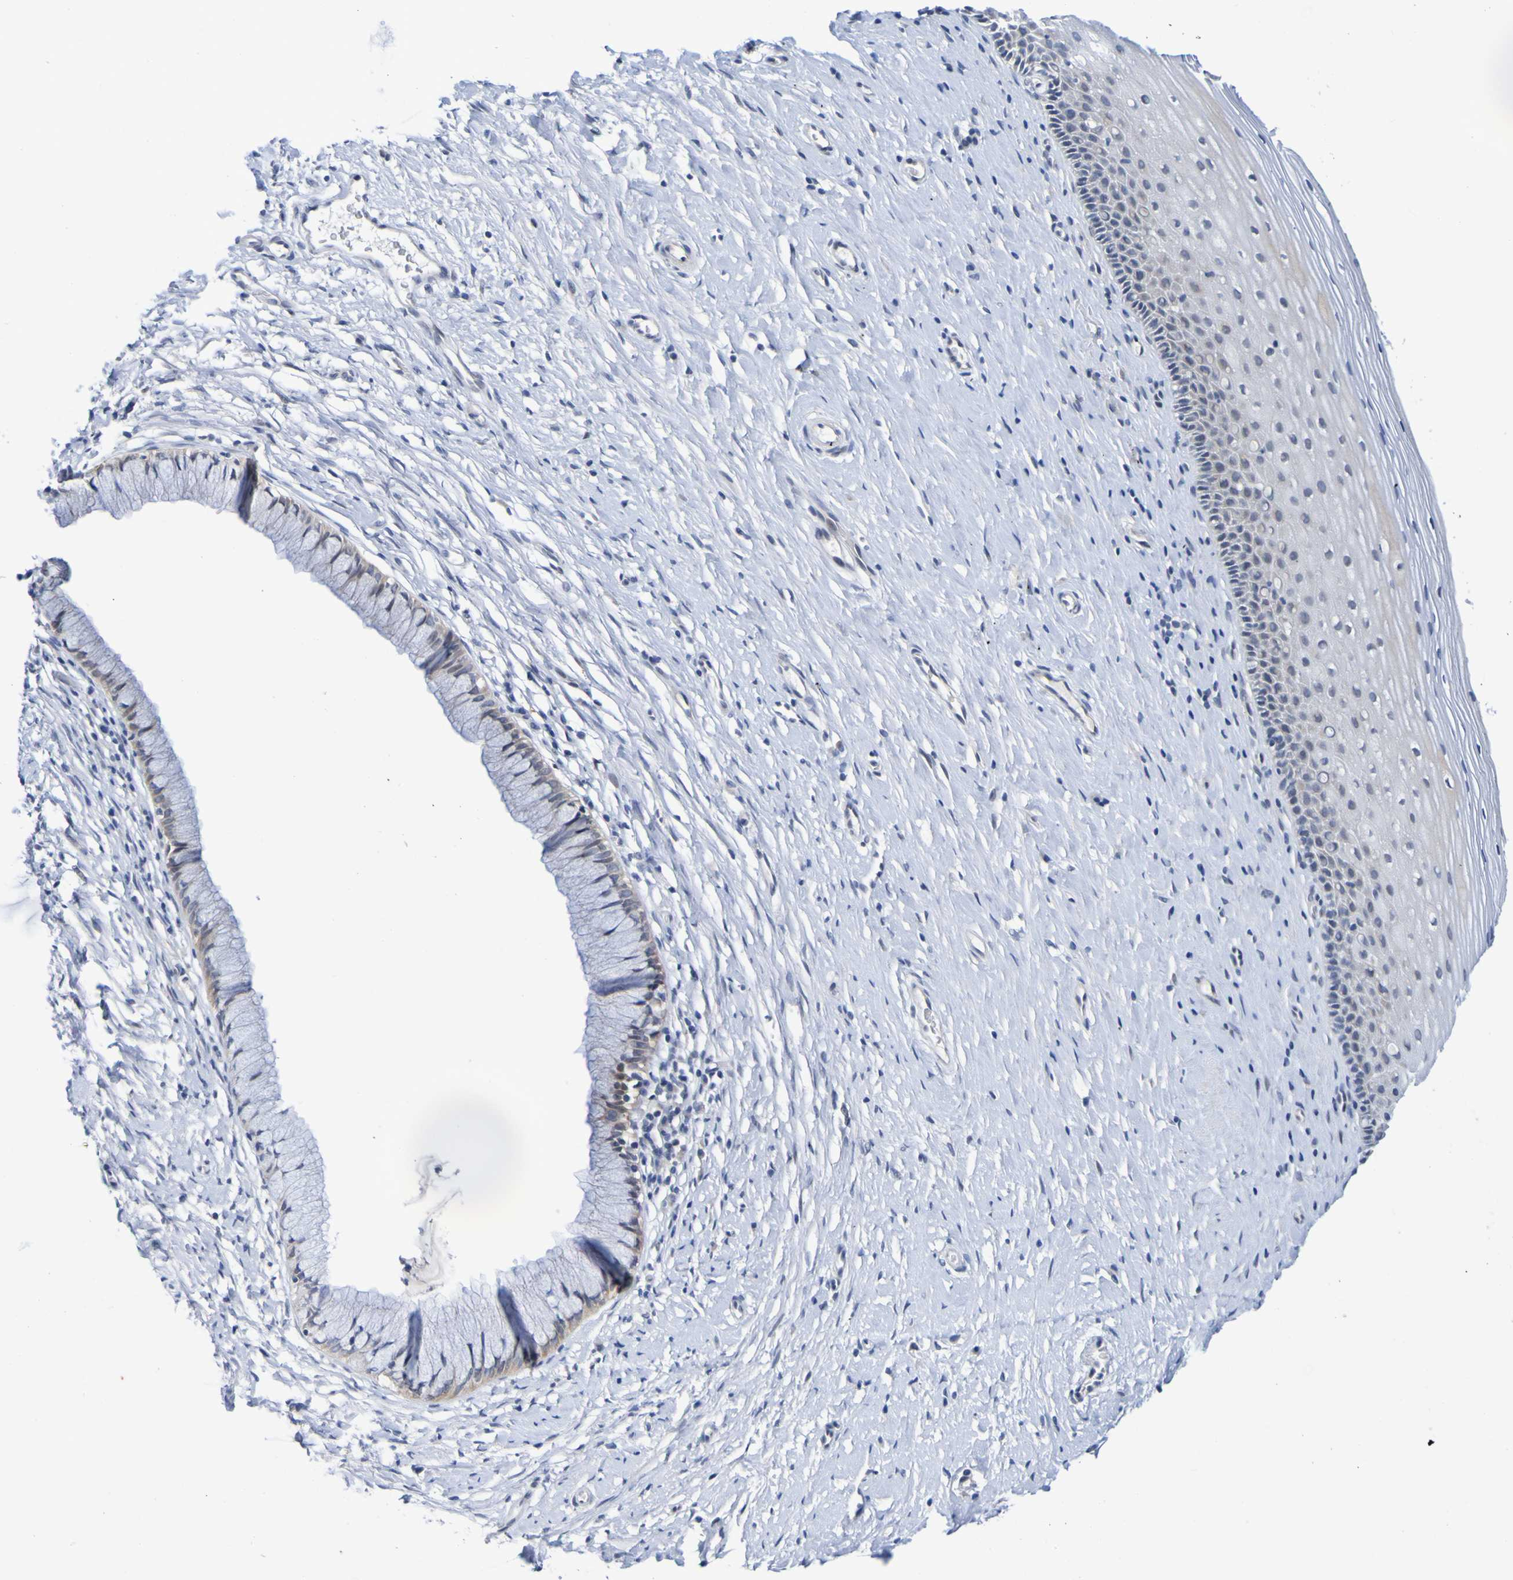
{"staining": {"intensity": "weak", "quantity": "<25%", "location": "cytoplasmic/membranous"}, "tissue": "cervix", "cell_type": "Glandular cells", "image_type": "normal", "snomed": [{"axis": "morphology", "description": "Normal tissue, NOS"}, {"axis": "topography", "description": "Cervix"}], "caption": "This photomicrograph is of benign cervix stained with IHC to label a protein in brown with the nuclei are counter-stained blue. There is no staining in glandular cells.", "gene": "VMA21", "patient": {"sex": "female", "age": 39}}